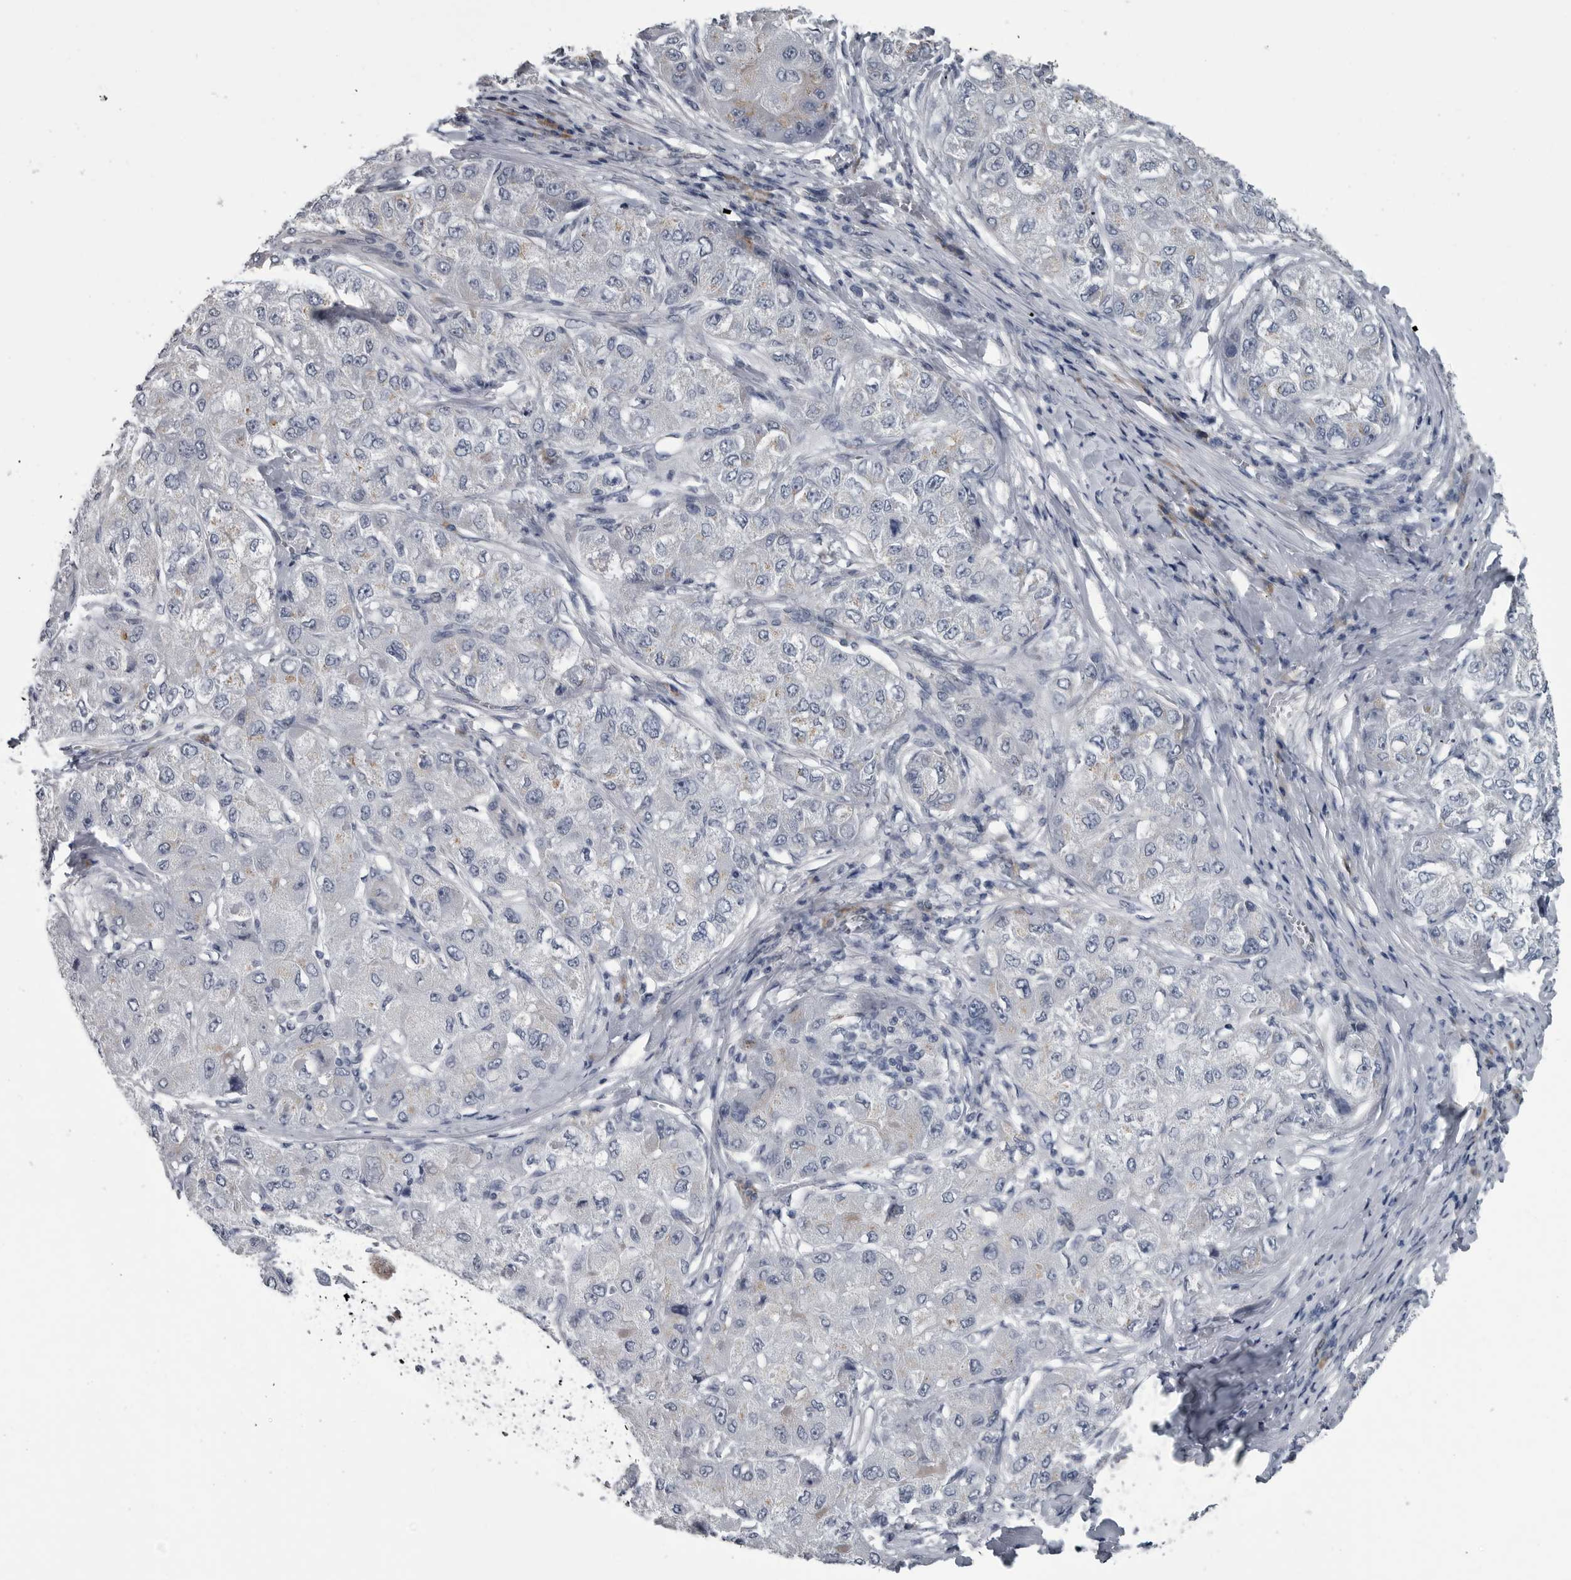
{"staining": {"intensity": "negative", "quantity": "none", "location": "none"}, "tissue": "liver cancer", "cell_type": "Tumor cells", "image_type": "cancer", "snomed": [{"axis": "morphology", "description": "Carcinoma, Hepatocellular, NOS"}, {"axis": "topography", "description": "Liver"}], "caption": "Hepatocellular carcinoma (liver) was stained to show a protein in brown. There is no significant positivity in tumor cells. (Immunohistochemistry, brightfield microscopy, high magnification).", "gene": "MYOC", "patient": {"sex": "male", "age": 80}}